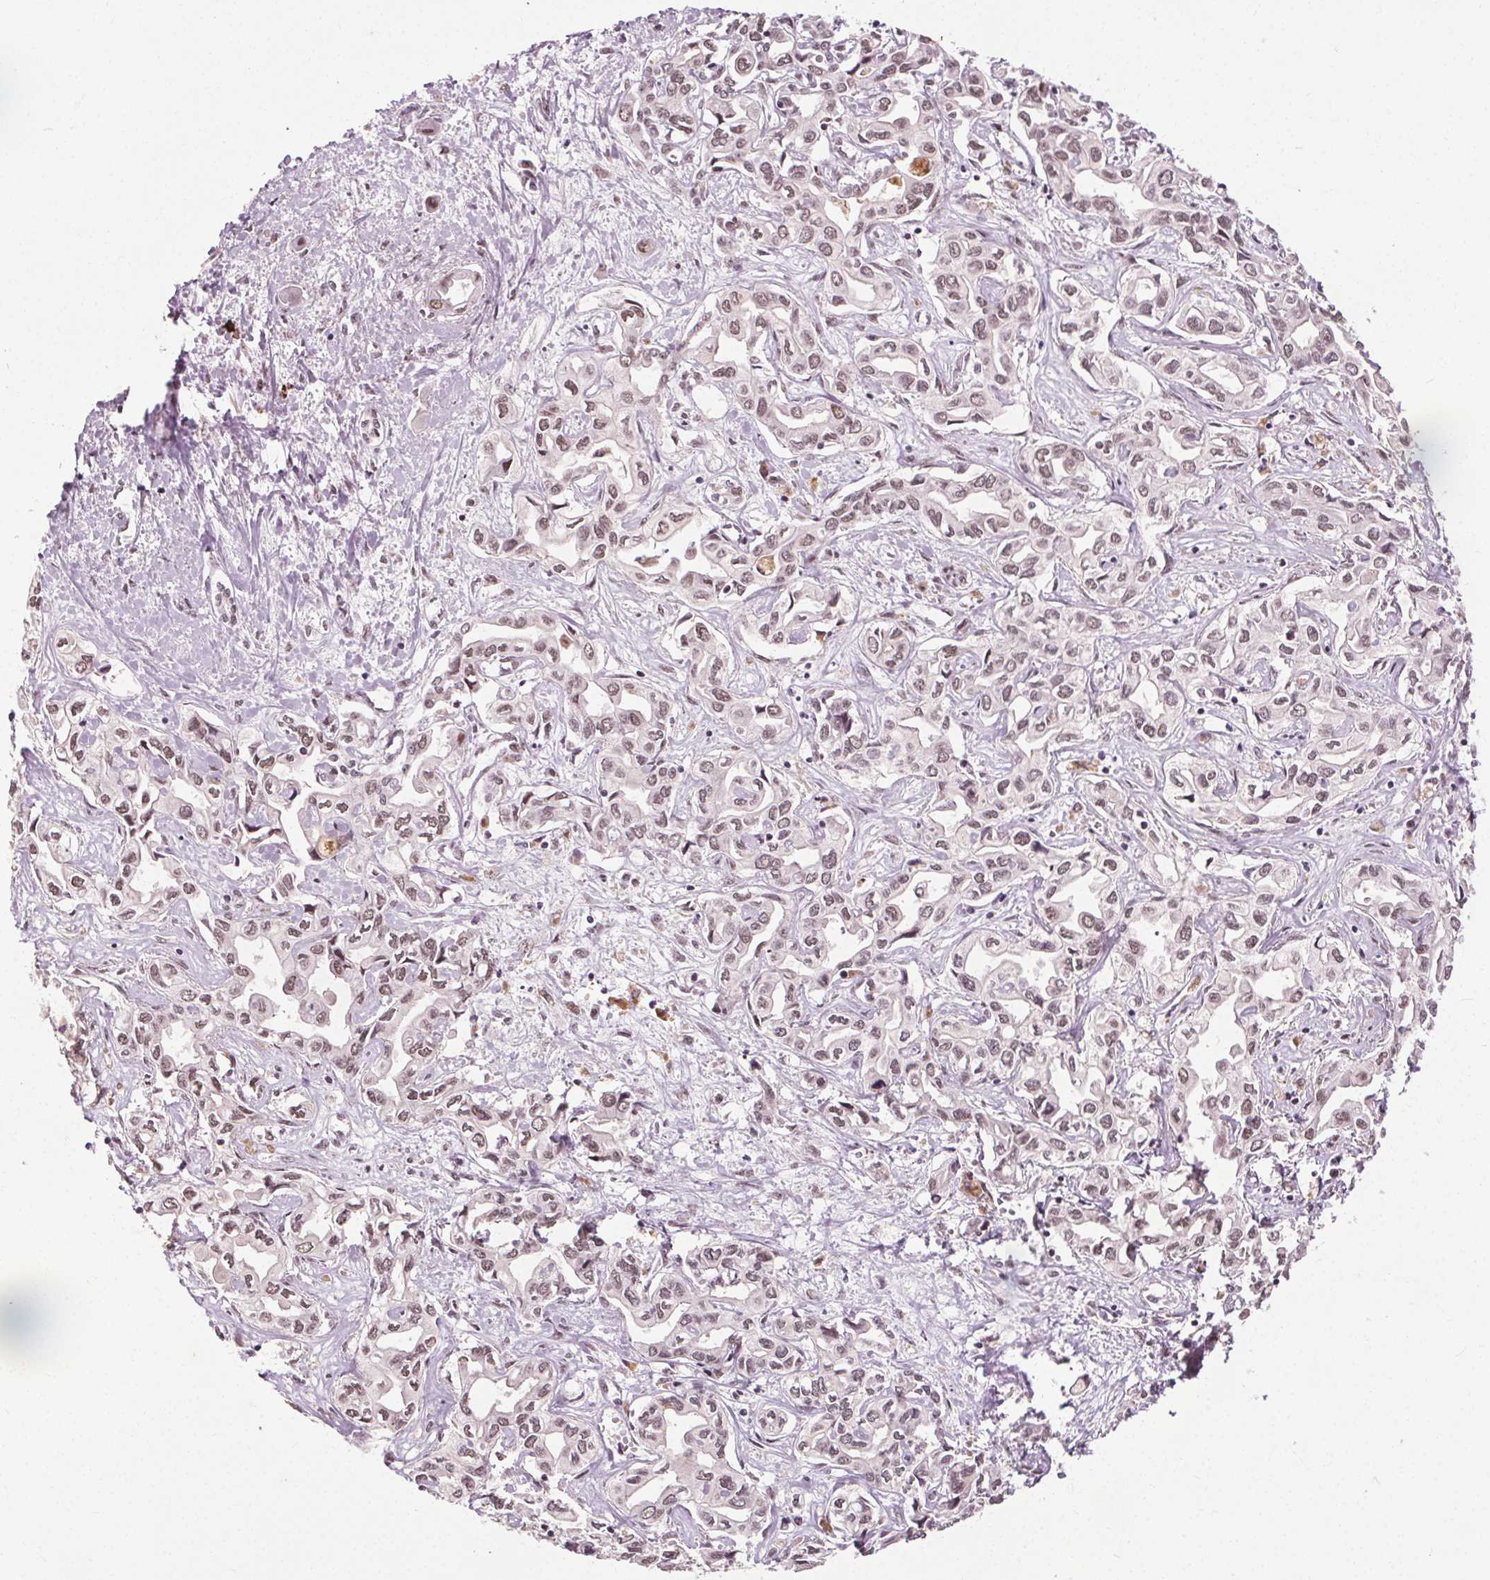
{"staining": {"intensity": "moderate", "quantity": "25%-75%", "location": "nuclear"}, "tissue": "liver cancer", "cell_type": "Tumor cells", "image_type": "cancer", "snomed": [{"axis": "morphology", "description": "Cholangiocarcinoma"}, {"axis": "topography", "description": "Liver"}], "caption": "A medium amount of moderate nuclear expression is seen in about 25%-75% of tumor cells in liver cholangiocarcinoma tissue.", "gene": "MED6", "patient": {"sex": "female", "age": 64}}